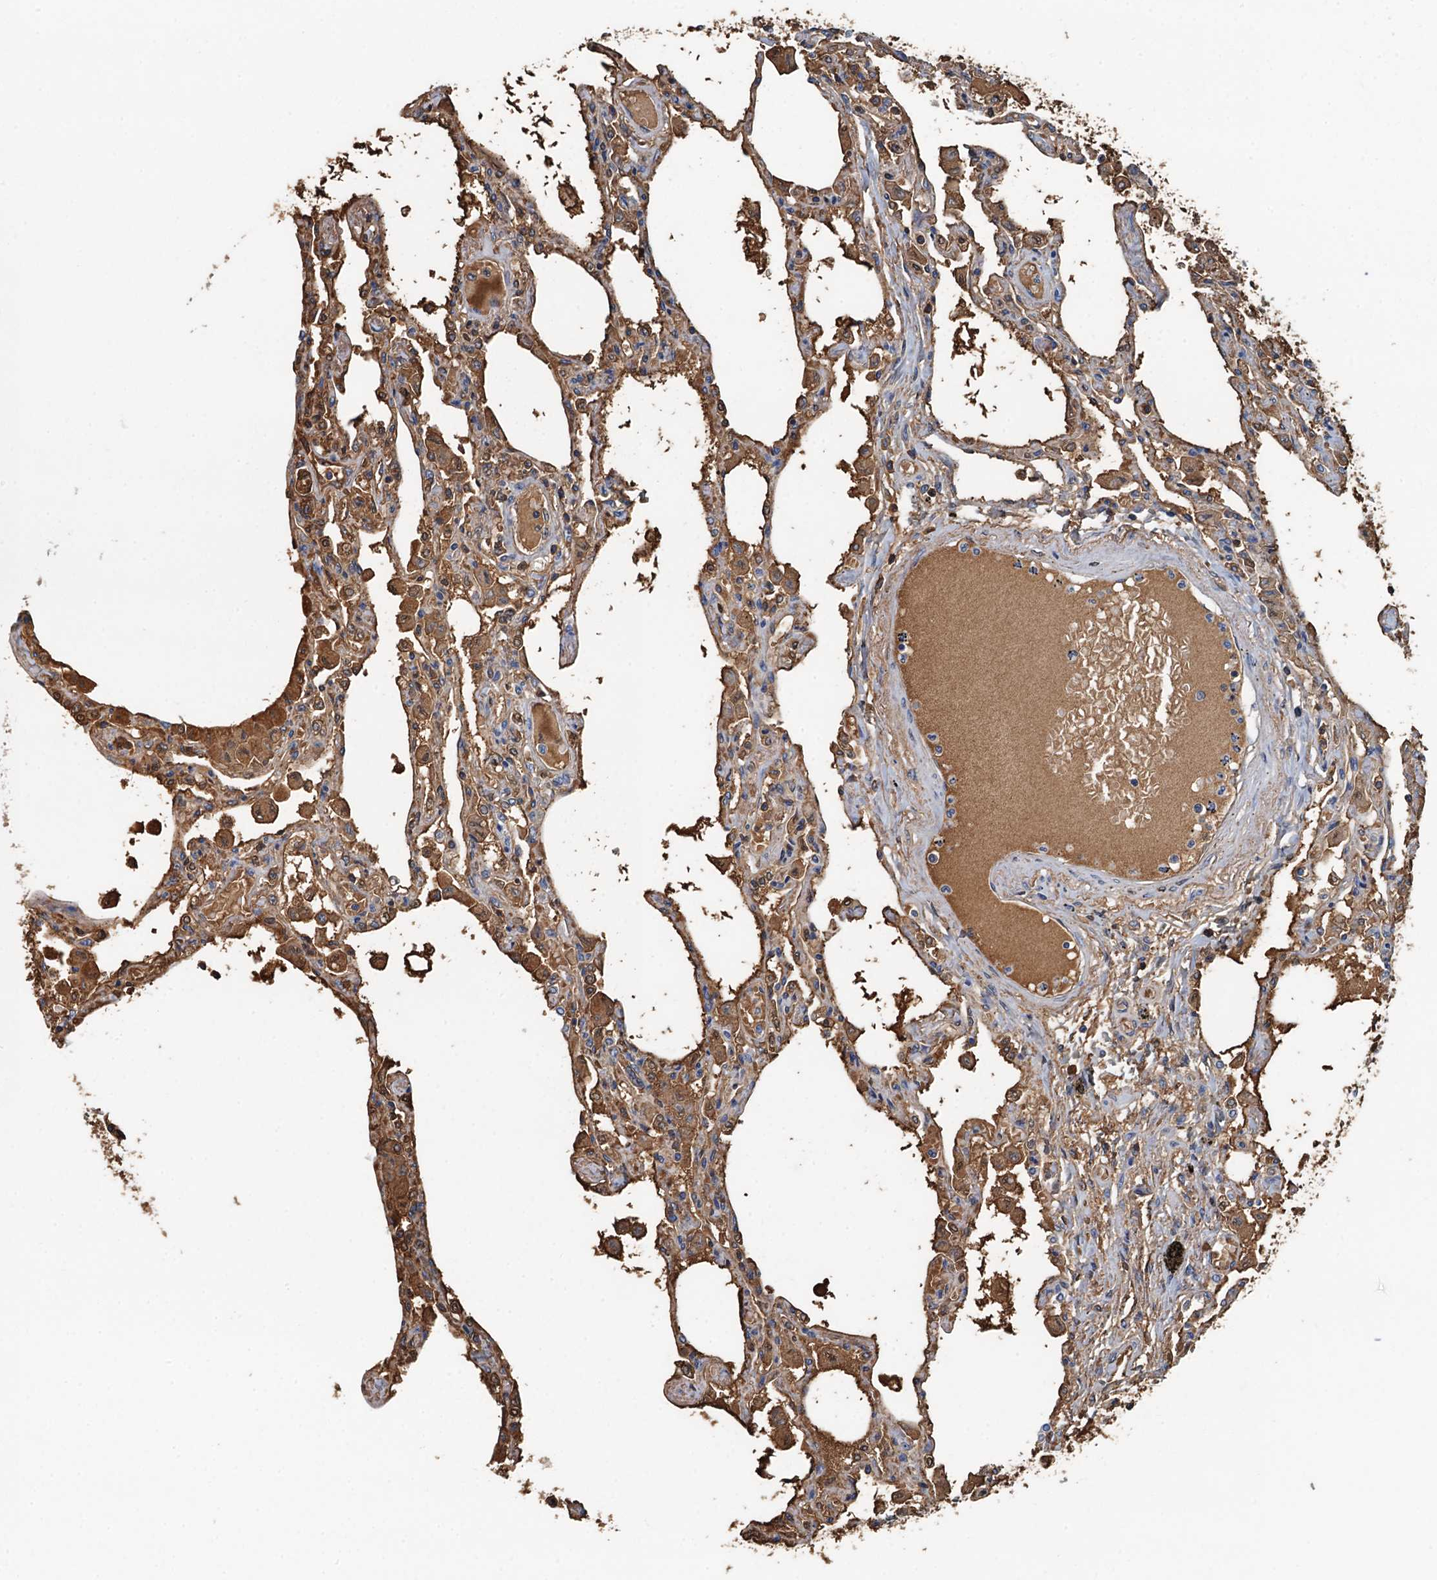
{"staining": {"intensity": "moderate", "quantity": "<25%", "location": "cytoplasmic/membranous"}, "tissue": "lung", "cell_type": "Alveolar cells", "image_type": "normal", "snomed": [{"axis": "morphology", "description": "Normal tissue, NOS"}, {"axis": "topography", "description": "Bronchus"}, {"axis": "topography", "description": "Lung"}], "caption": "This histopathology image reveals IHC staining of benign lung, with low moderate cytoplasmic/membranous staining in approximately <25% of alveolar cells.", "gene": "LSM14B", "patient": {"sex": "female", "age": 49}}